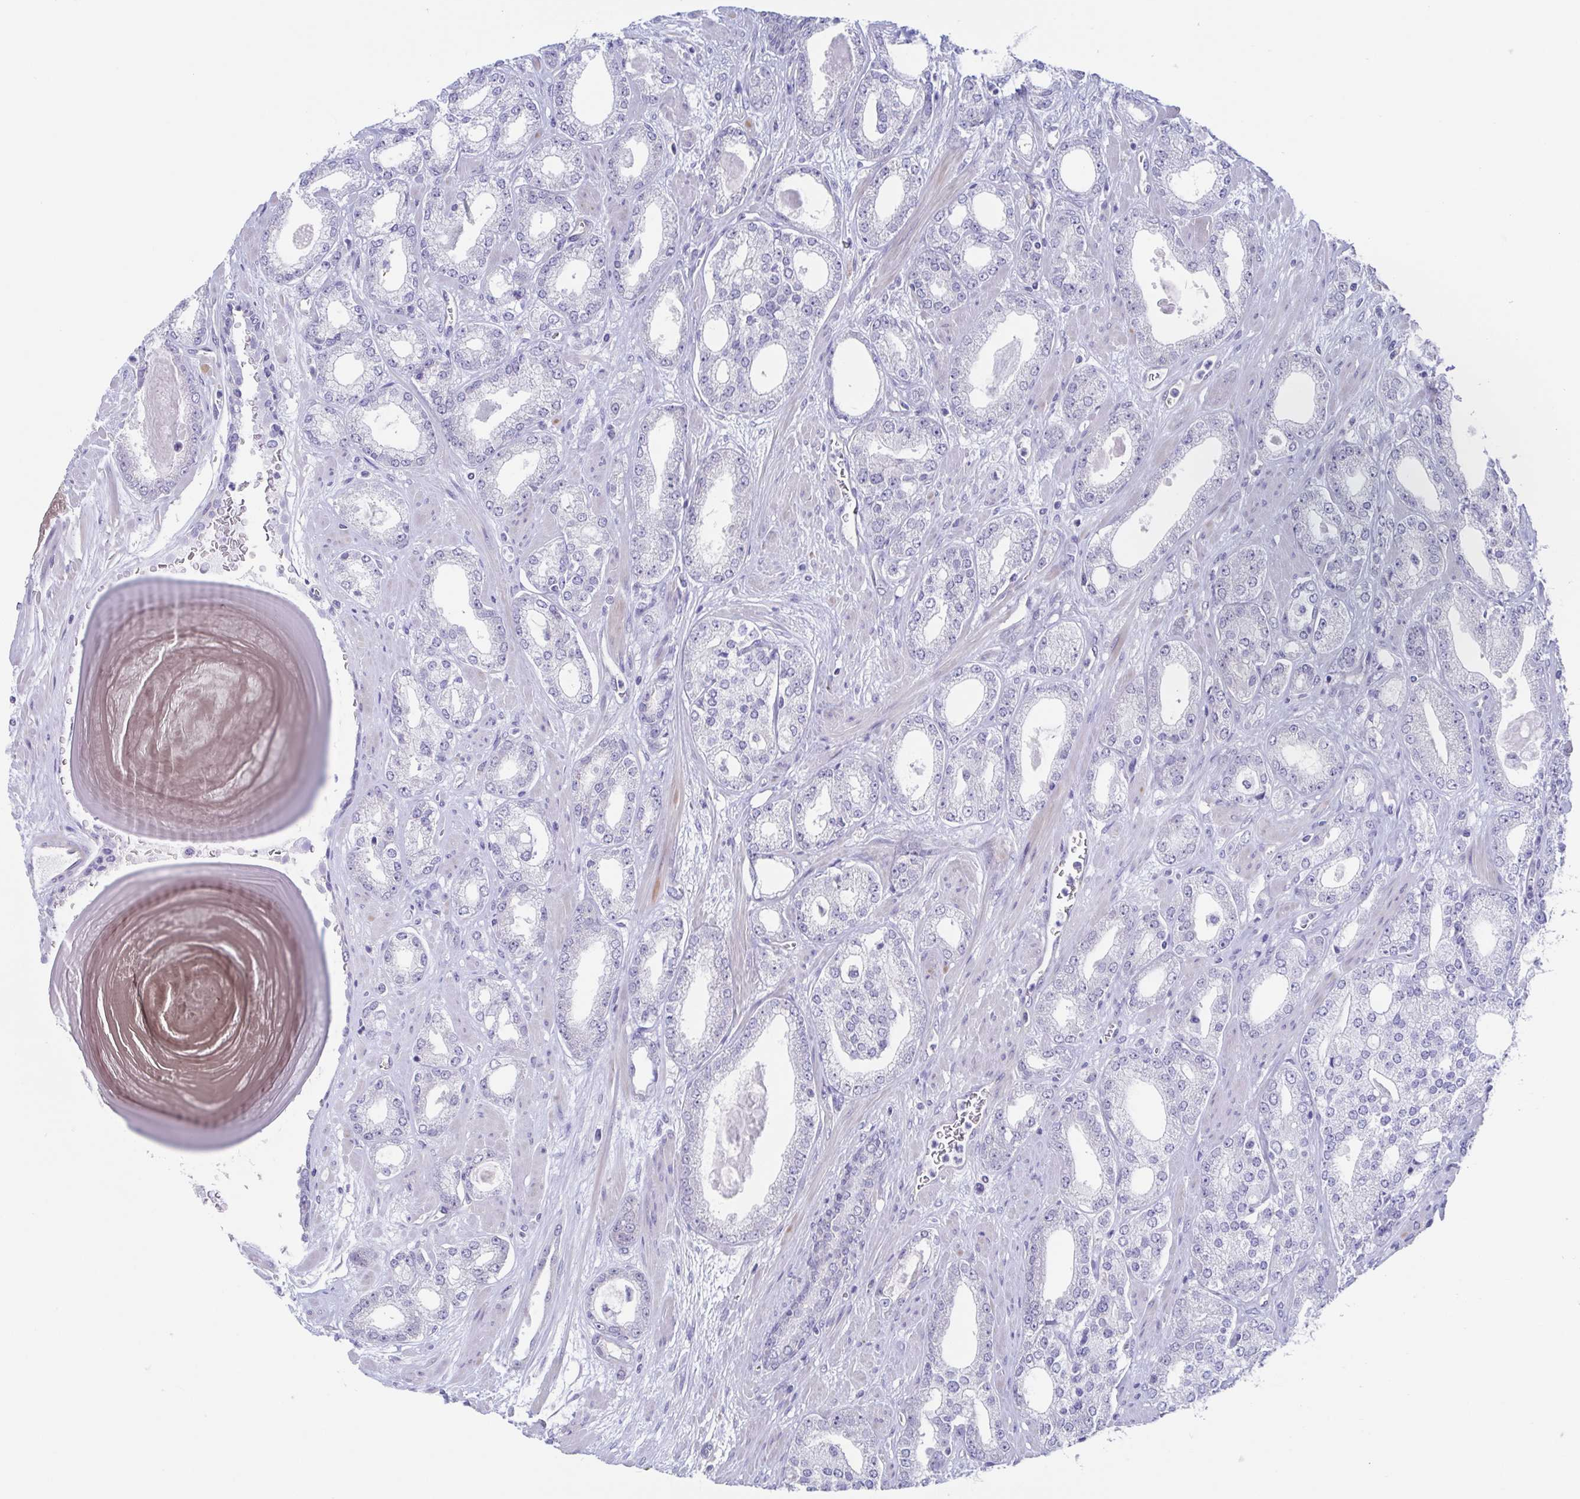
{"staining": {"intensity": "negative", "quantity": "none", "location": "none"}, "tissue": "prostate cancer", "cell_type": "Tumor cells", "image_type": "cancer", "snomed": [{"axis": "morphology", "description": "Adenocarcinoma, High grade"}, {"axis": "topography", "description": "Prostate"}], "caption": "Immunohistochemistry photomicrograph of neoplastic tissue: human adenocarcinoma (high-grade) (prostate) stained with DAB (3,3'-diaminobenzidine) shows no significant protein positivity in tumor cells.", "gene": "TEX12", "patient": {"sex": "male", "age": 64}}